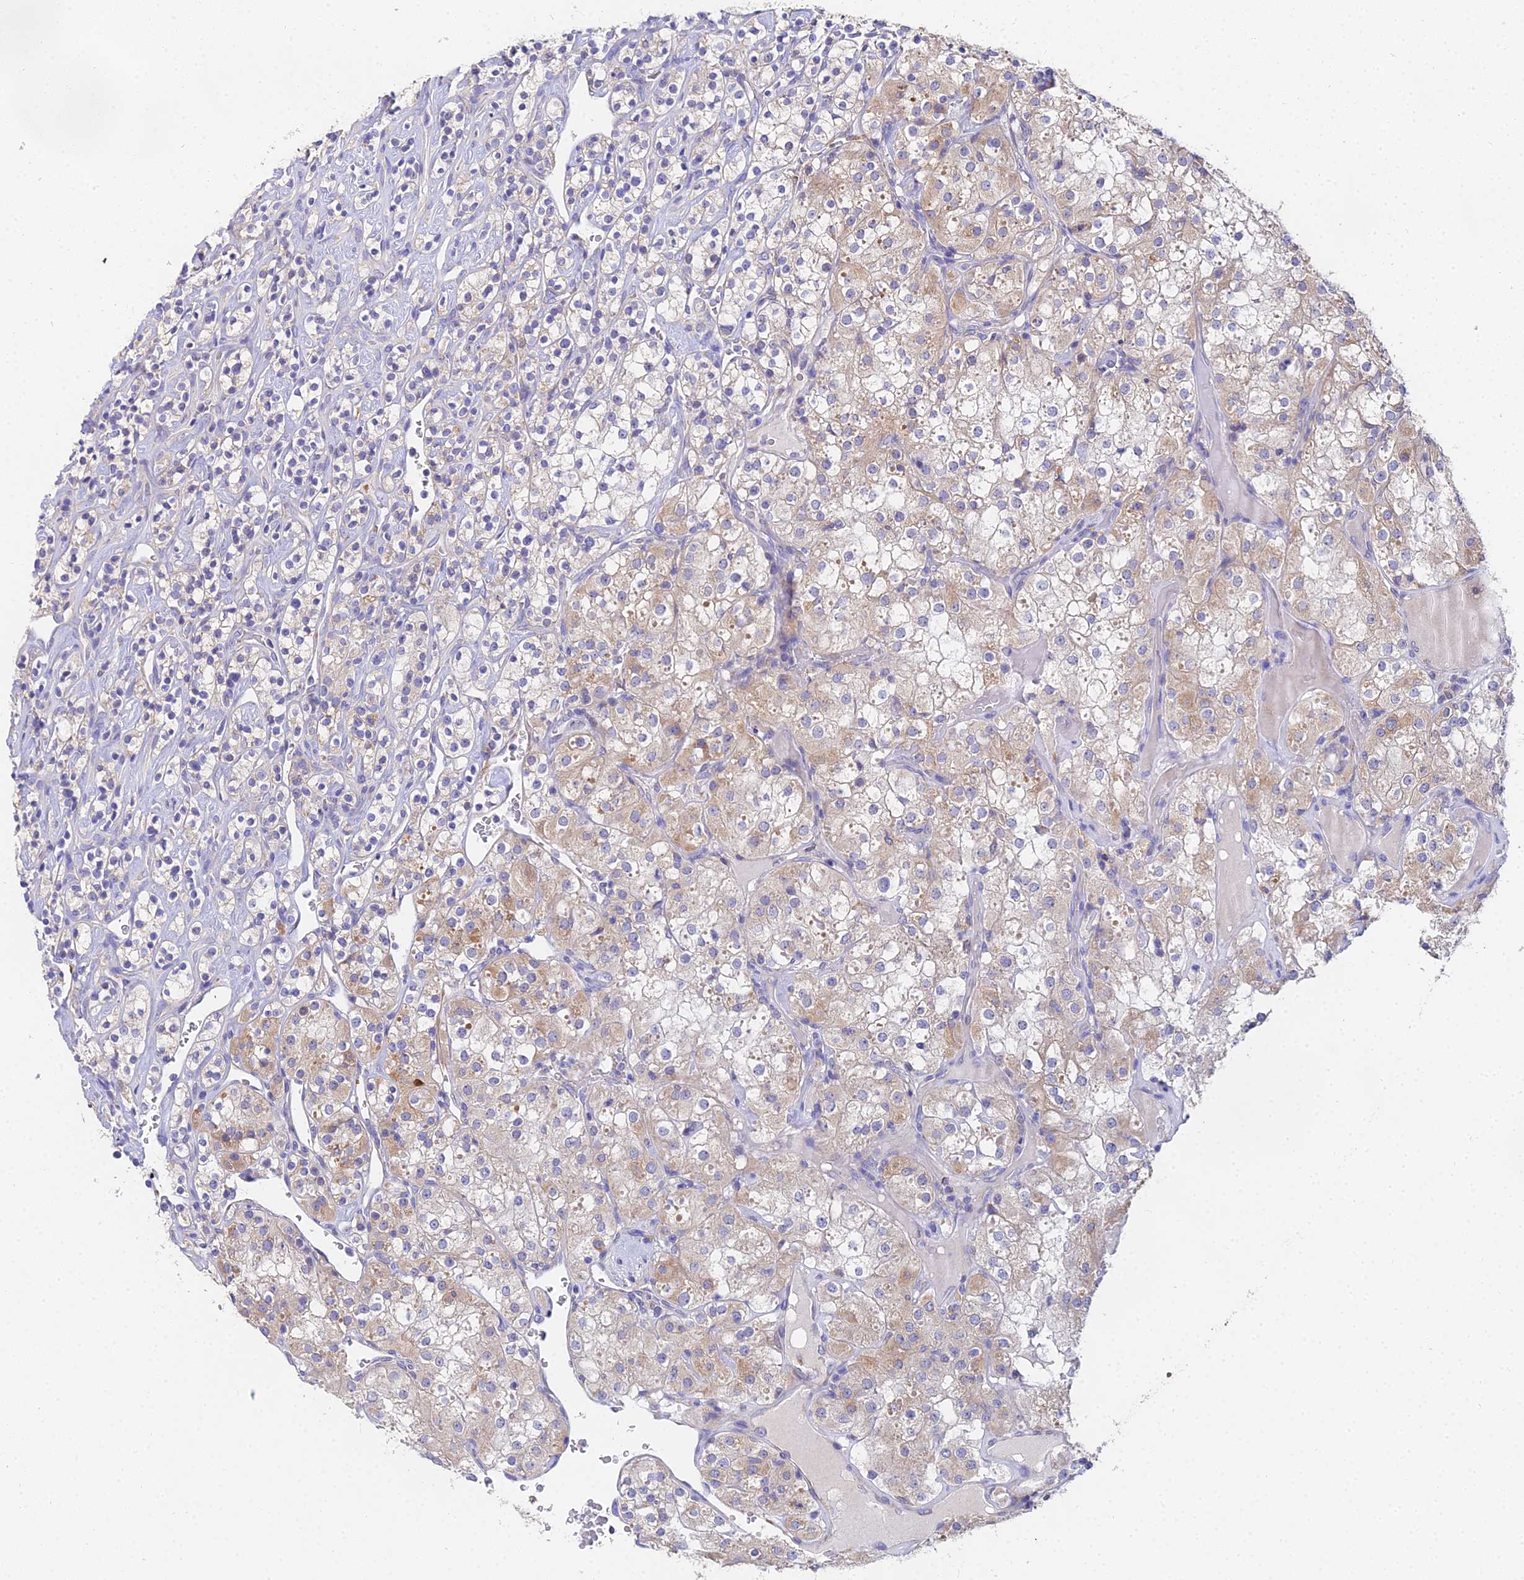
{"staining": {"intensity": "weak", "quantity": "25%-75%", "location": "cytoplasmic/membranous"}, "tissue": "renal cancer", "cell_type": "Tumor cells", "image_type": "cancer", "snomed": [{"axis": "morphology", "description": "Adenocarcinoma, NOS"}, {"axis": "topography", "description": "Kidney"}], "caption": "High-magnification brightfield microscopy of renal cancer stained with DAB (brown) and counterstained with hematoxylin (blue). tumor cells exhibit weak cytoplasmic/membranous positivity is appreciated in approximately25%-75% of cells.", "gene": "PPP2R2C", "patient": {"sex": "male", "age": 77}}